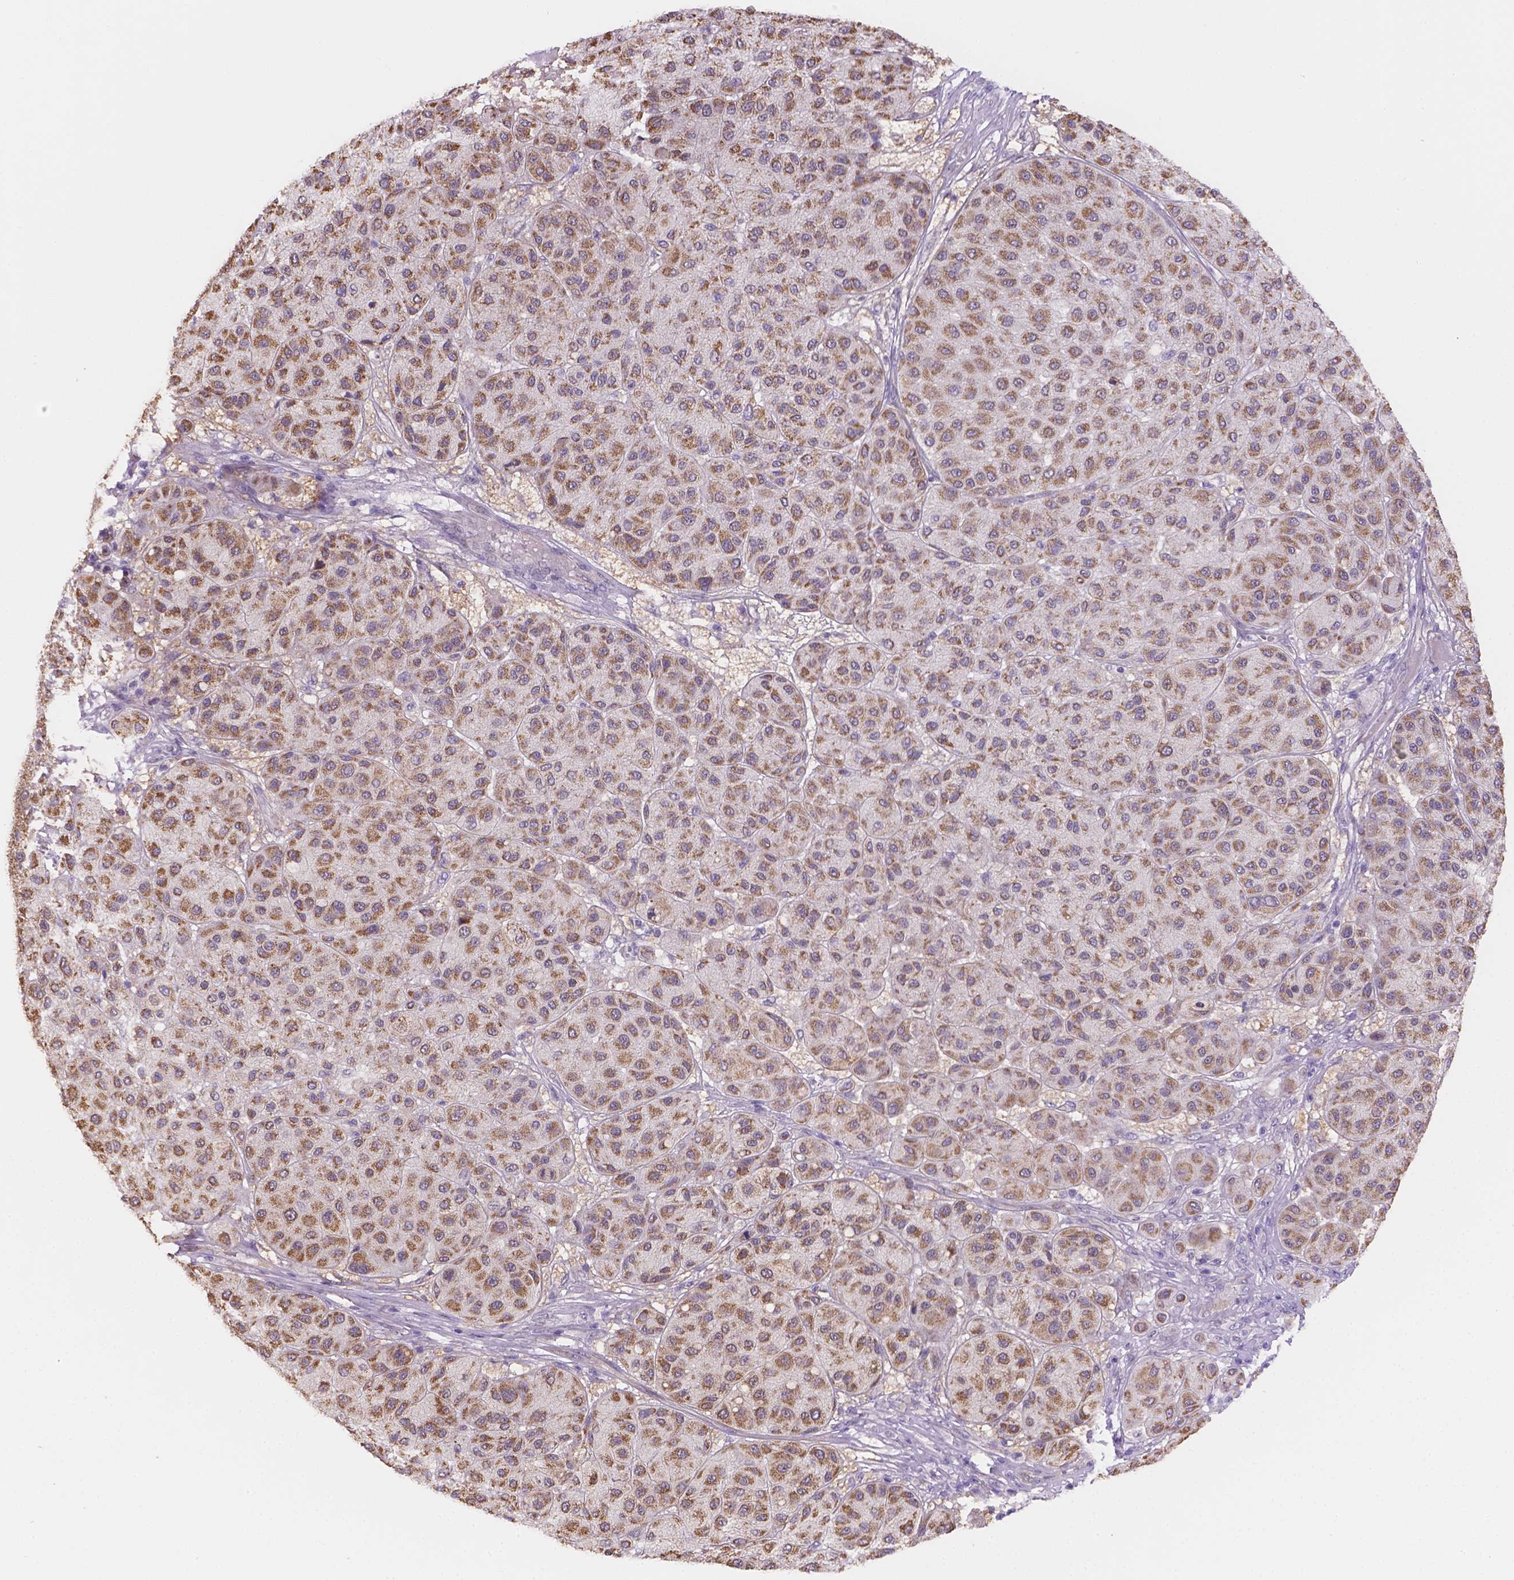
{"staining": {"intensity": "moderate", "quantity": ">75%", "location": "cytoplasmic/membranous"}, "tissue": "melanoma", "cell_type": "Tumor cells", "image_type": "cancer", "snomed": [{"axis": "morphology", "description": "Malignant melanoma, Metastatic site"}, {"axis": "topography", "description": "Smooth muscle"}], "caption": "IHC image of neoplastic tissue: human melanoma stained using IHC displays medium levels of moderate protein expression localized specifically in the cytoplasmic/membranous of tumor cells, appearing as a cytoplasmic/membranous brown color.", "gene": "NXPE2", "patient": {"sex": "male", "age": 41}}